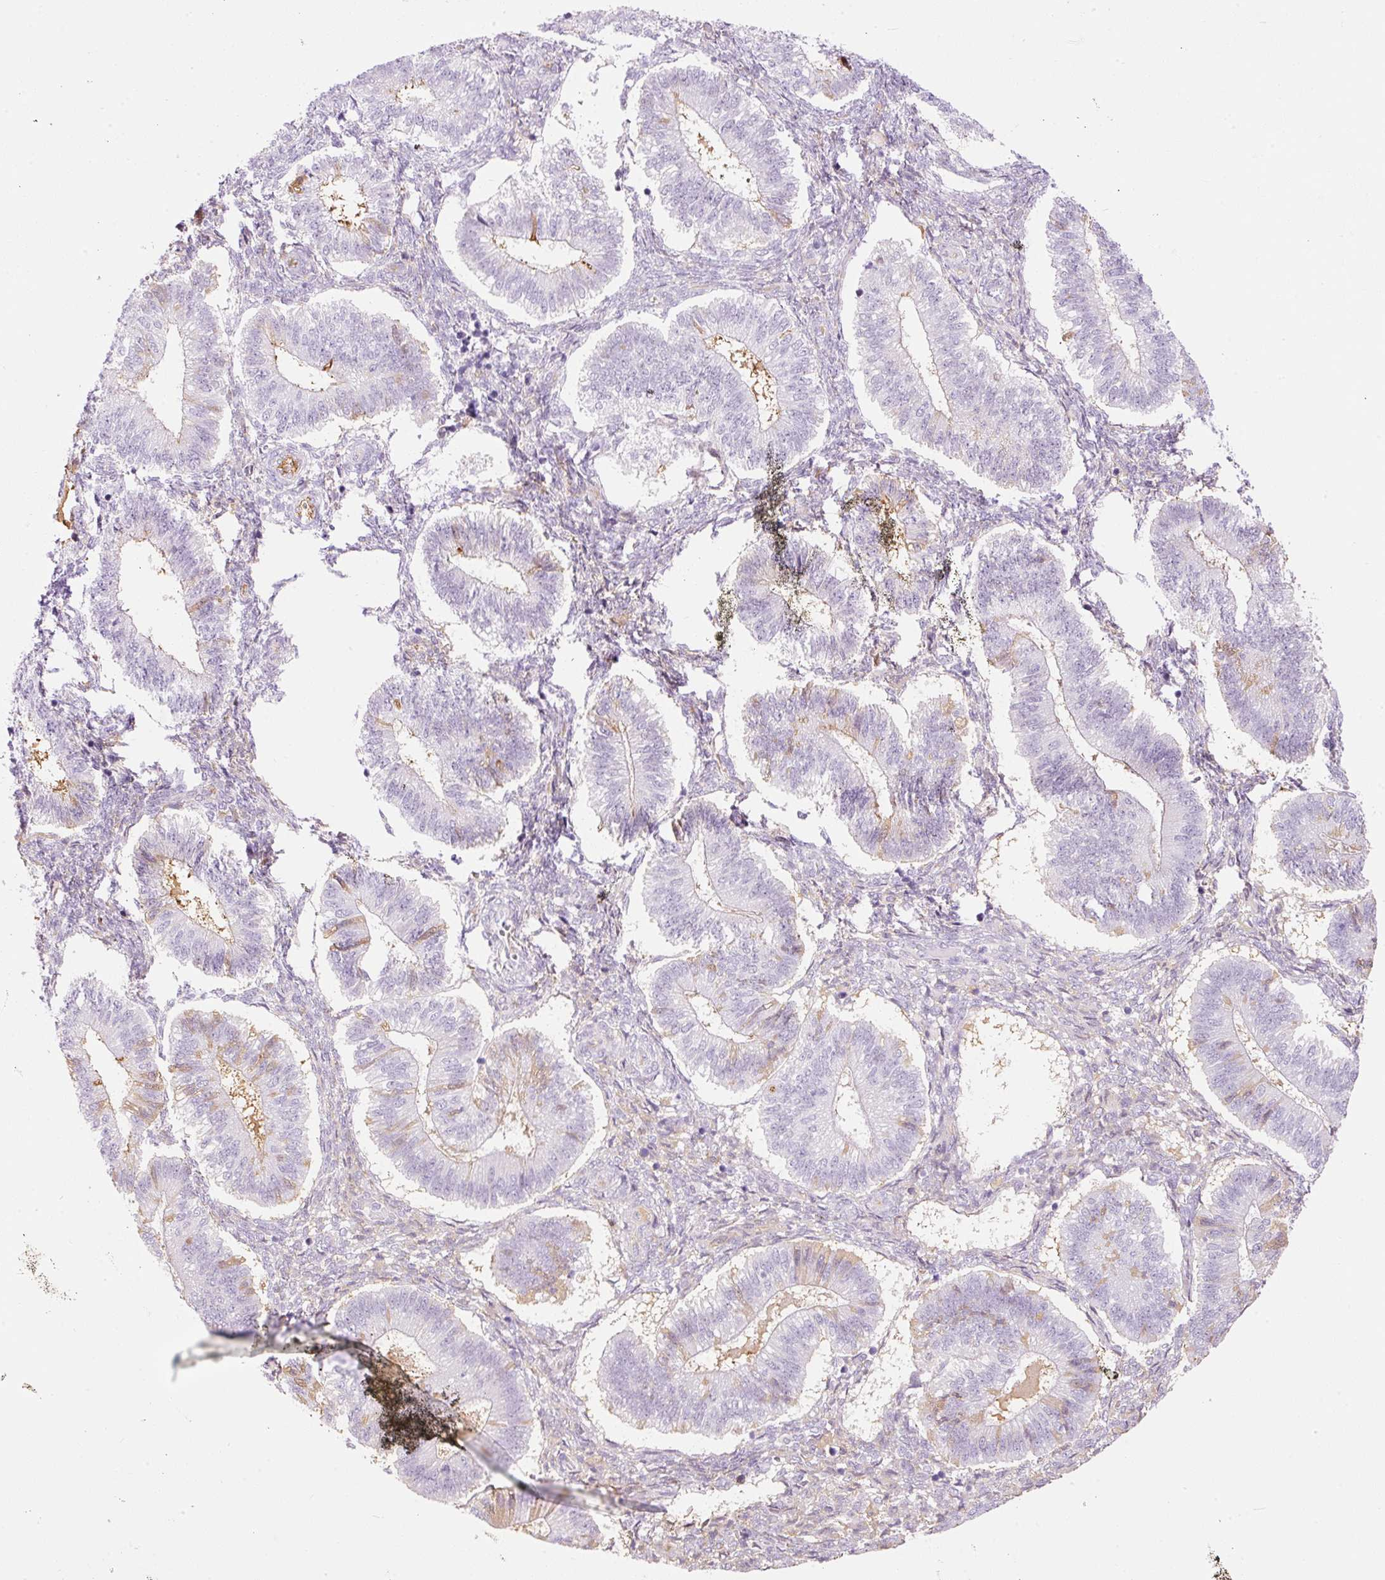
{"staining": {"intensity": "negative", "quantity": "none", "location": "none"}, "tissue": "endometrium", "cell_type": "Cells in endometrial stroma", "image_type": "normal", "snomed": [{"axis": "morphology", "description": "Normal tissue, NOS"}, {"axis": "topography", "description": "Endometrium"}], "caption": "The histopathology image reveals no staining of cells in endometrial stroma in normal endometrium. (DAB immunohistochemistry with hematoxylin counter stain).", "gene": "PRPF38B", "patient": {"sex": "female", "age": 25}}